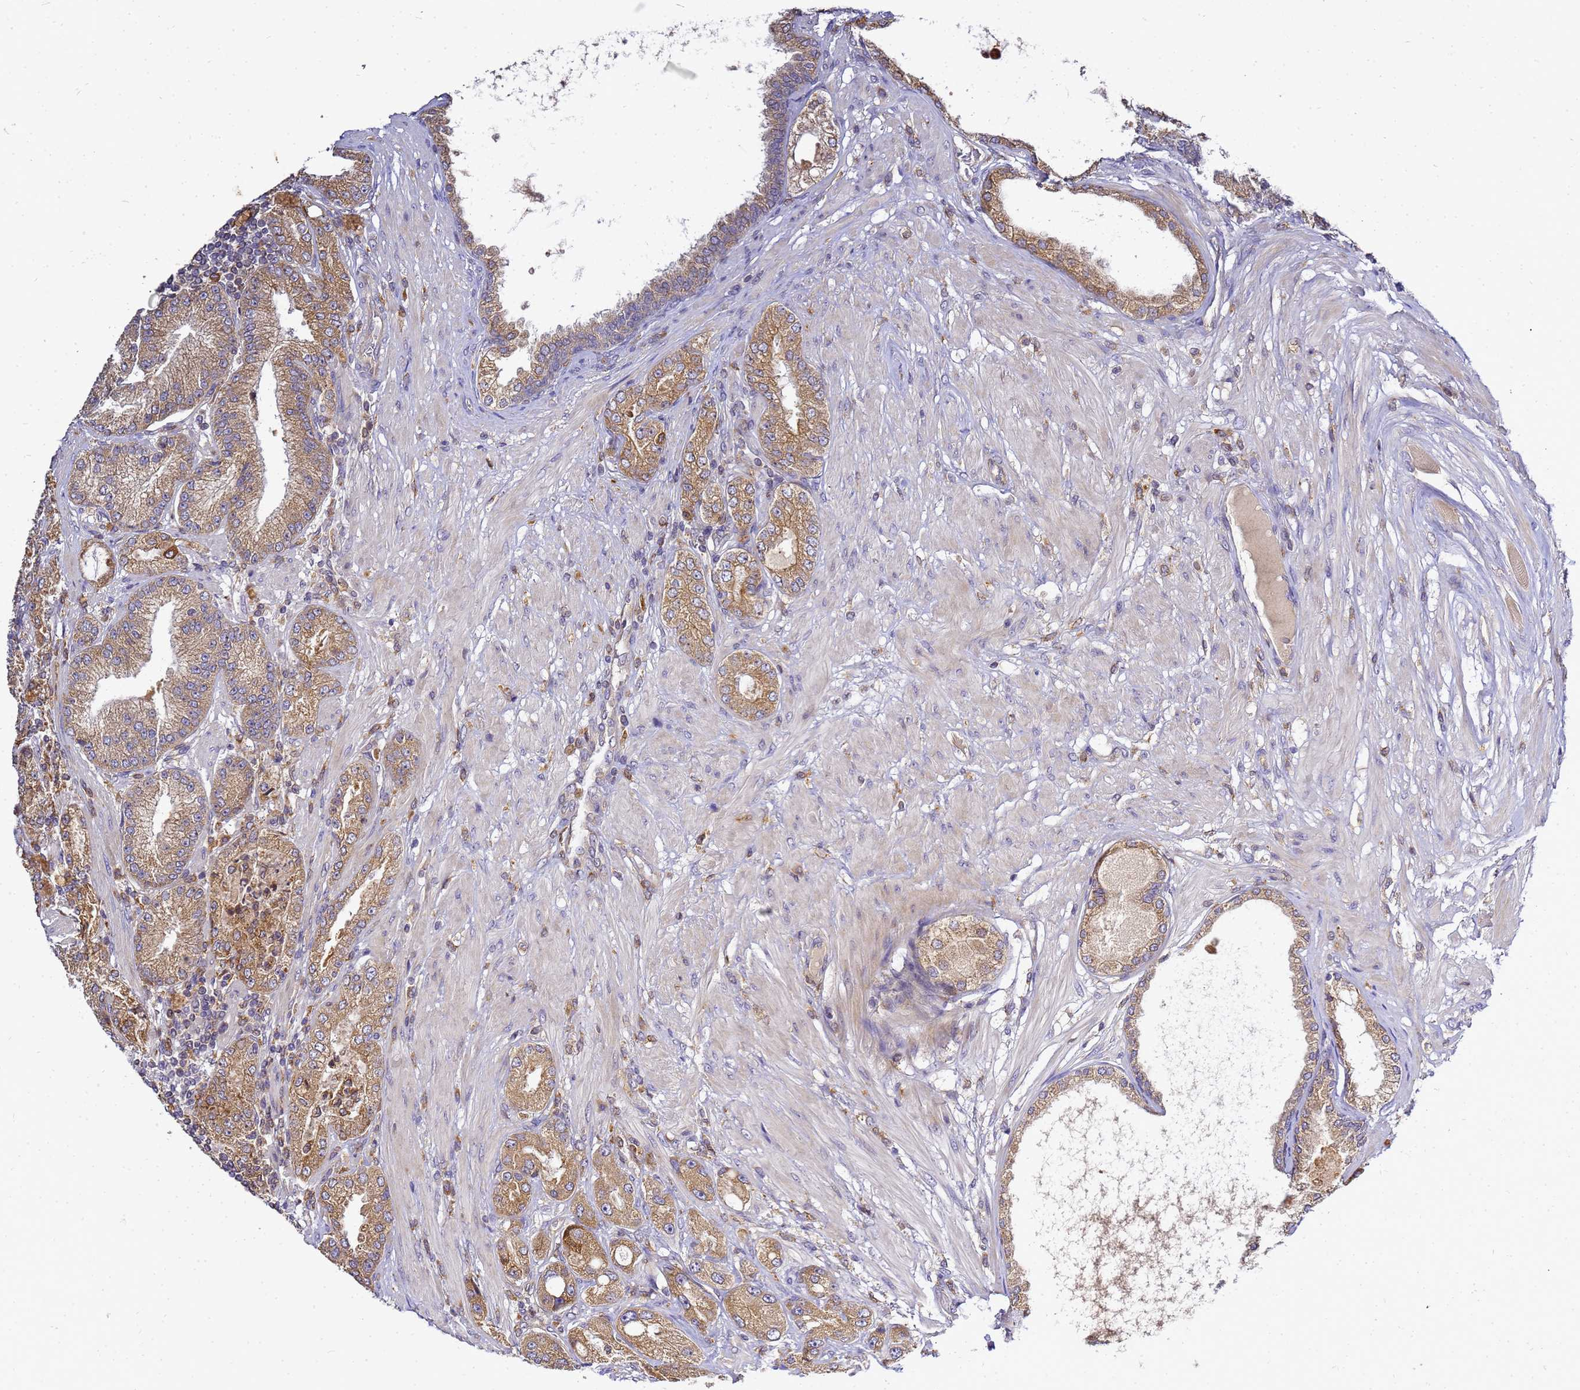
{"staining": {"intensity": "moderate", "quantity": ">75%", "location": "cytoplasmic/membranous"}, "tissue": "prostate cancer", "cell_type": "Tumor cells", "image_type": "cancer", "snomed": [{"axis": "morphology", "description": "Adenocarcinoma, High grade"}, {"axis": "topography", "description": "Prostate"}], "caption": "This is a photomicrograph of IHC staining of prostate cancer (high-grade adenocarcinoma), which shows moderate positivity in the cytoplasmic/membranous of tumor cells.", "gene": "ADPGK", "patient": {"sex": "male", "age": 71}}